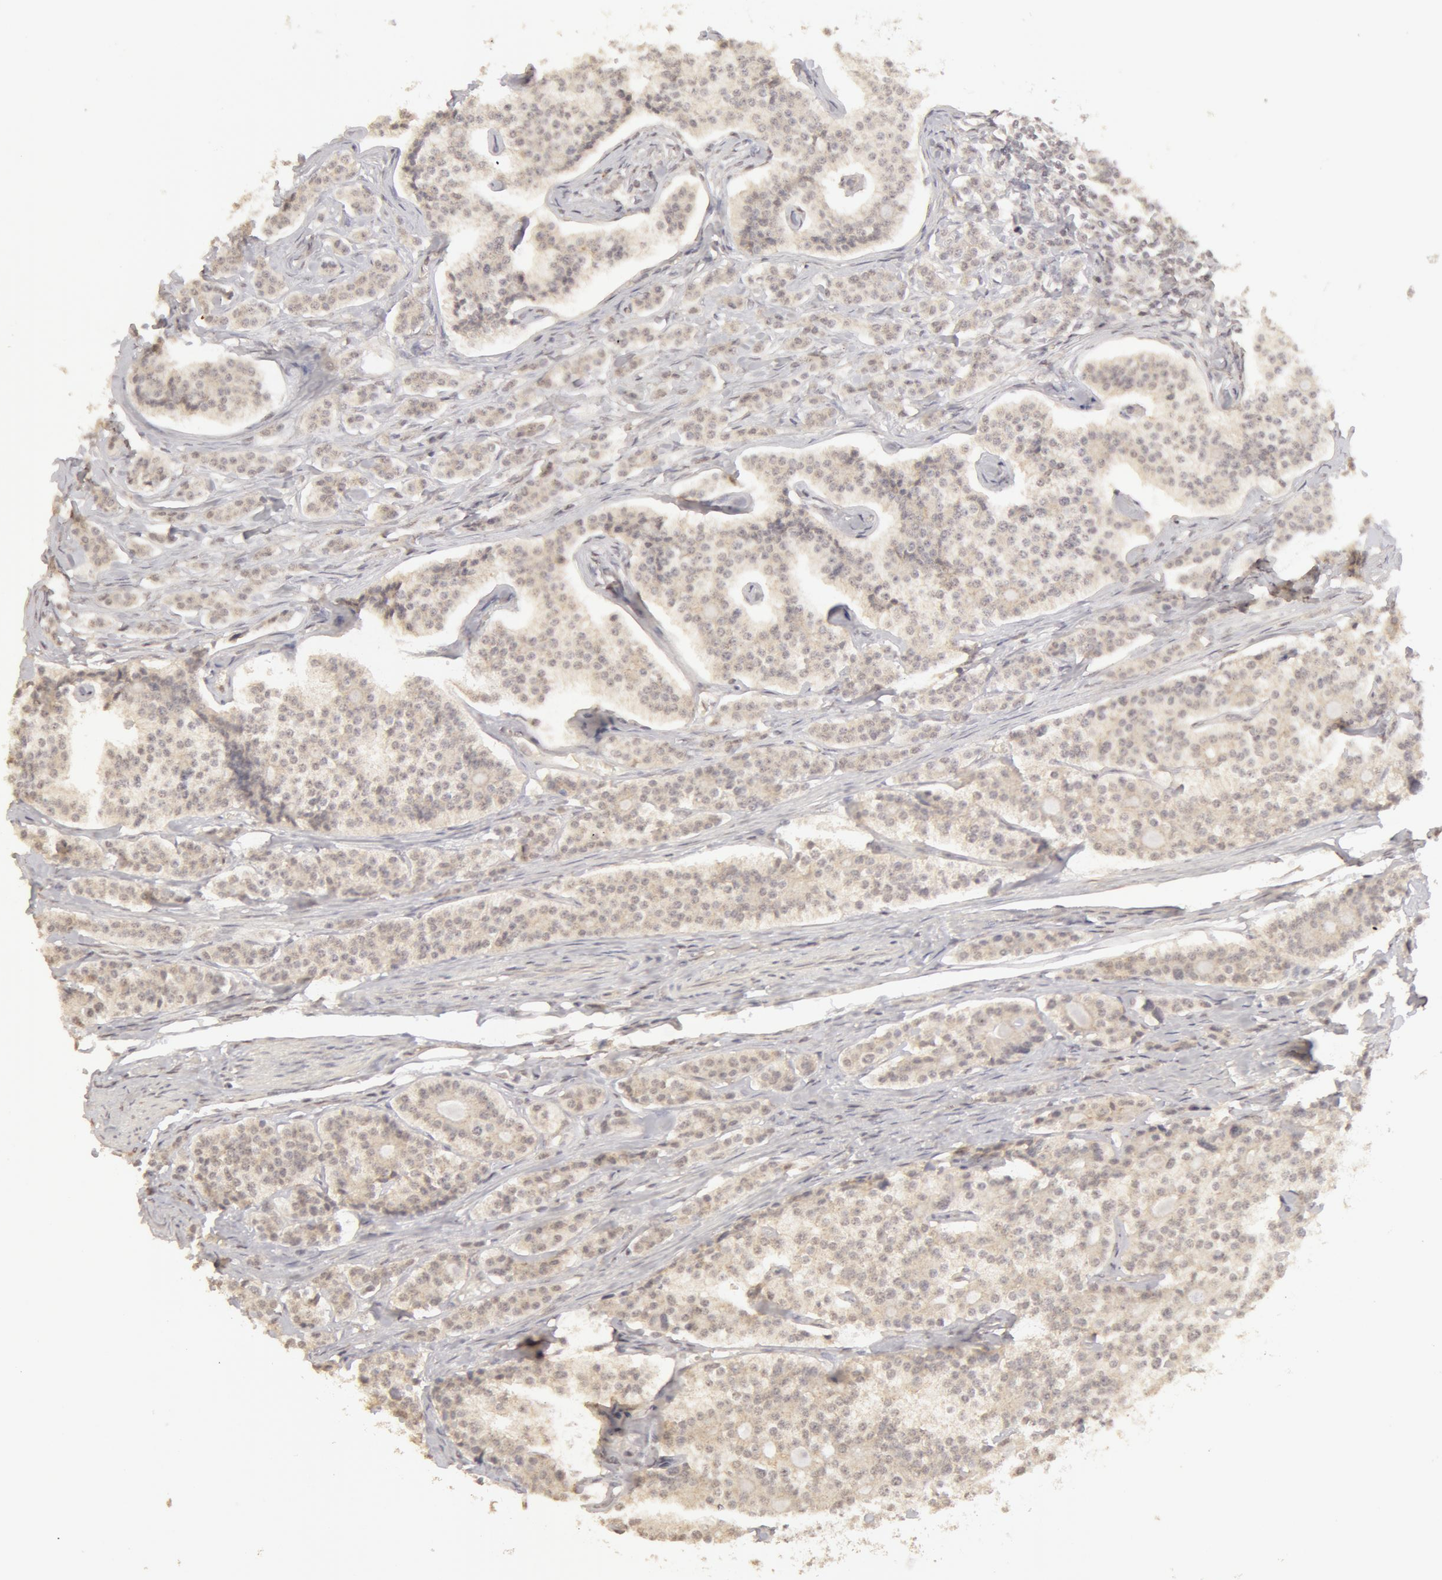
{"staining": {"intensity": "weak", "quantity": ">75%", "location": "cytoplasmic/membranous"}, "tissue": "carcinoid", "cell_type": "Tumor cells", "image_type": "cancer", "snomed": [{"axis": "morphology", "description": "Carcinoid, malignant, NOS"}, {"axis": "topography", "description": "Small intestine"}], "caption": "High-power microscopy captured an immunohistochemistry image of carcinoid (malignant), revealing weak cytoplasmic/membranous positivity in about >75% of tumor cells.", "gene": "ADAM10", "patient": {"sex": "male", "age": 63}}